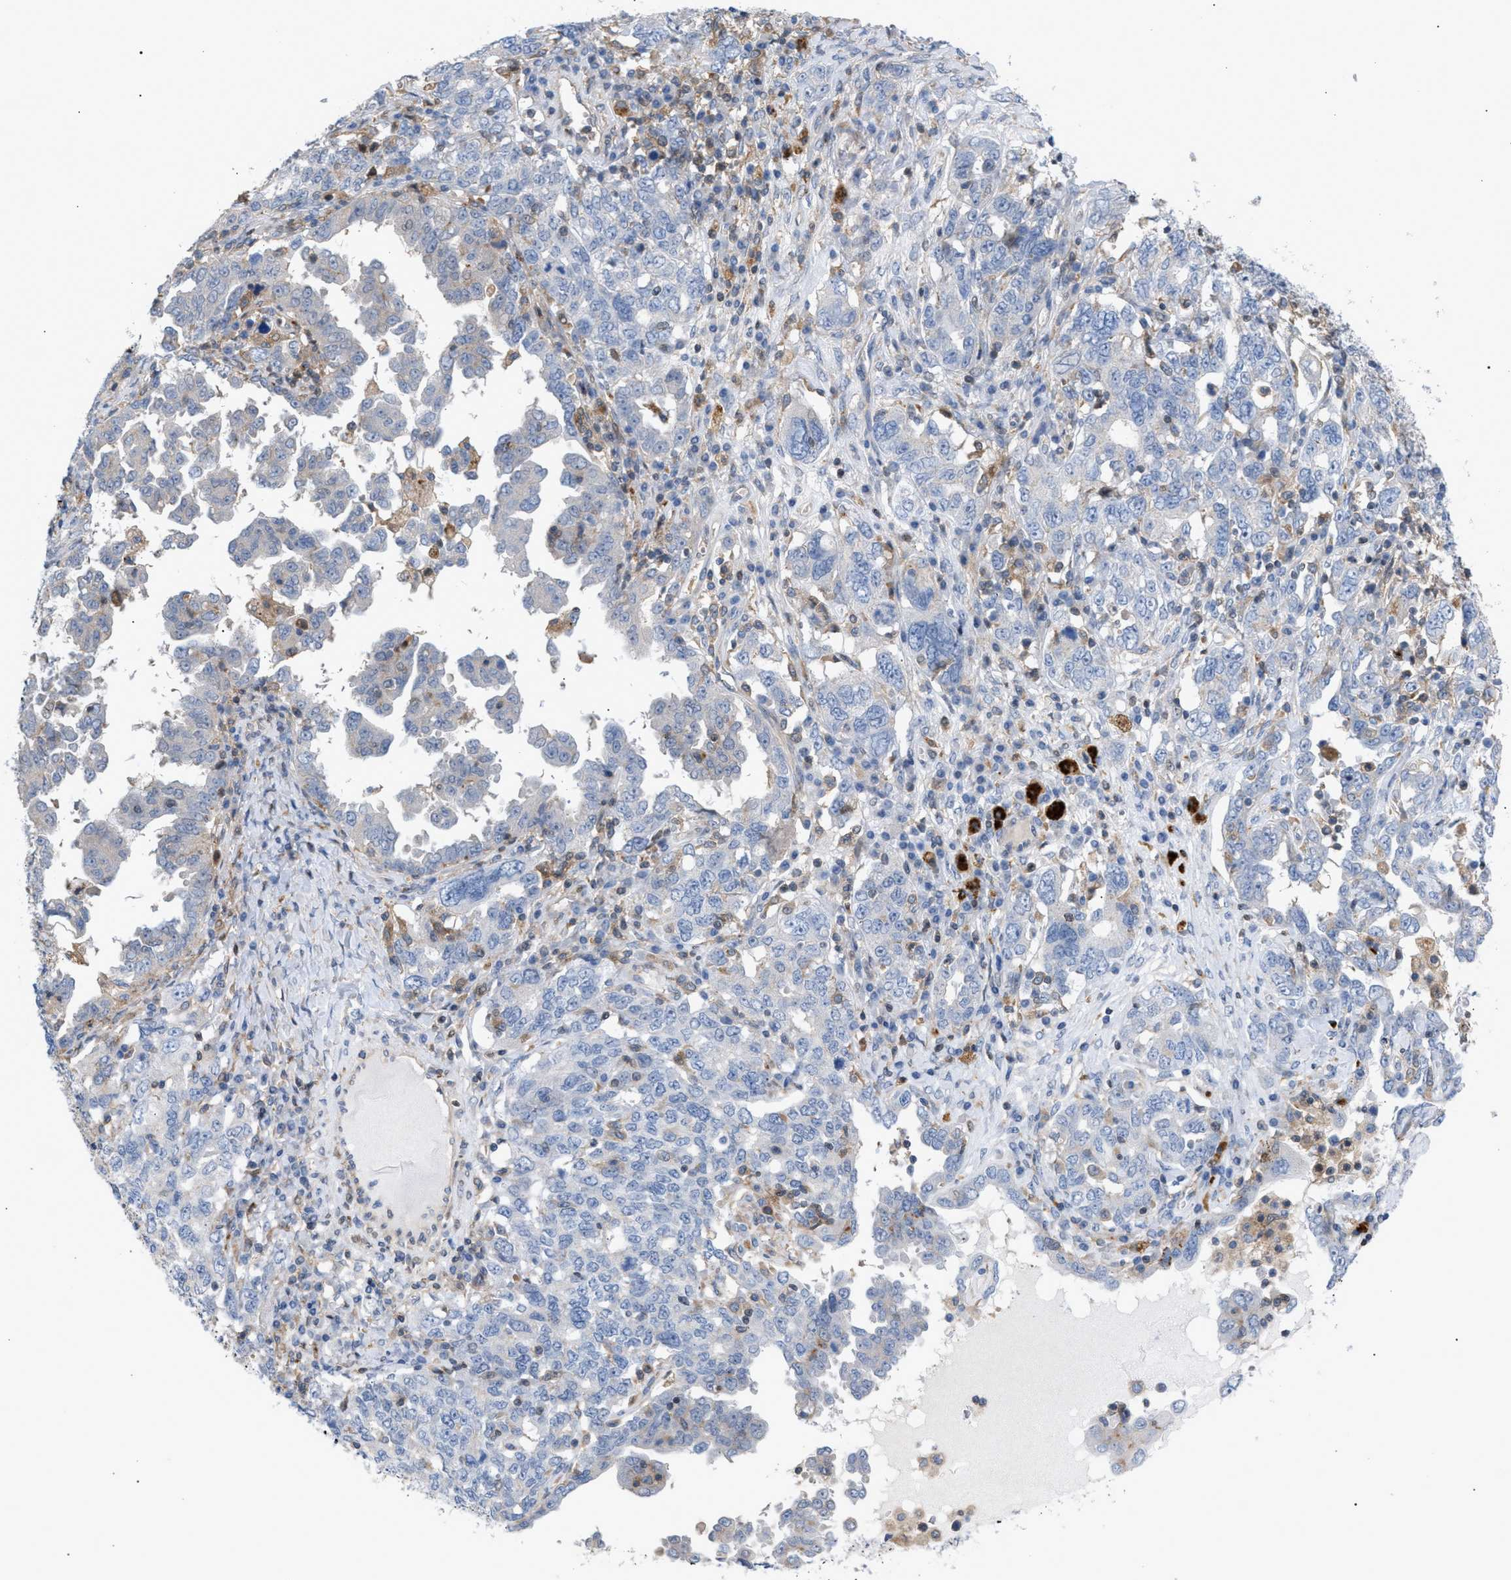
{"staining": {"intensity": "negative", "quantity": "none", "location": "none"}, "tissue": "ovarian cancer", "cell_type": "Tumor cells", "image_type": "cancer", "snomed": [{"axis": "morphology", "description": "Carcinoma, endometroid"}, {"axis": "topography", "description": "Ovary"}], "caption": "Endometroid carcinoma (ovarian) was stained to show a protein in brown. There is no significant staining in tumor cells.", "gene": "MBTD1", "patient": {"sex": "female", "age": 62}}